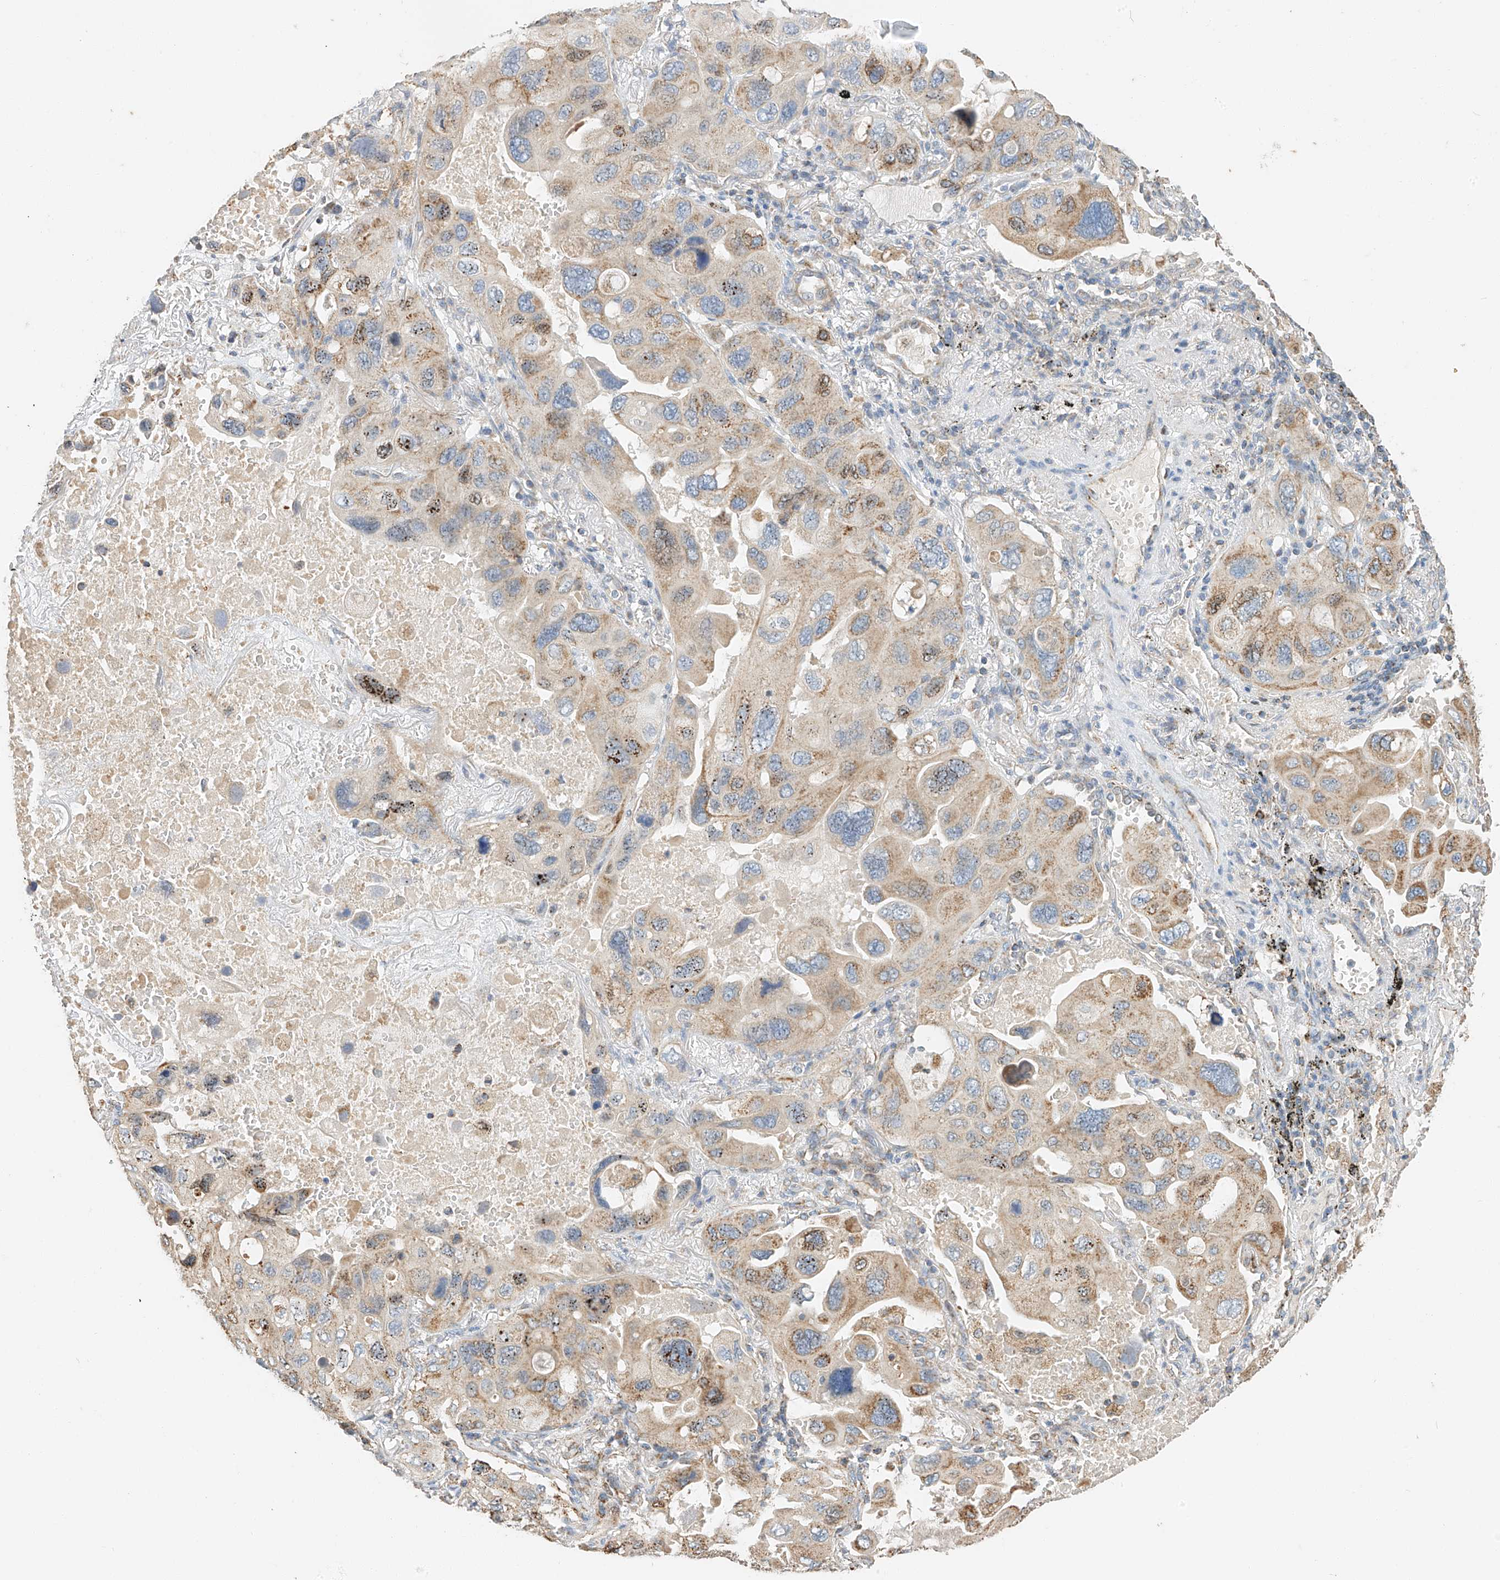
{"staining": {"intensity": "weak", "quantity": ">75%", "location": "cytoplasmic/membranous,nuclear"}, "tissue": "lung cancer", "cell_type": "Tumor cells", "image_type": "cancer", "snomed": [{"axis": "morphology", "description": "Squamous cell carcinoma, NOS"}, {"axis": "topography", "description": "Lung"}], "caption": "IHC (DAB (3,3'-diaminobenzidine)) staining of human lung cancer (squamous cell carcinoma) exhibits weak cytoplasmic/membranous and nuclear protein expression in approximately >75% of tumor cells. (DAB (3,3'-diaminobenzidine) = brown stain, brightfield microscopy at high magnification).", "gene": "YIPF7", "patient": {"sex": "female", "age": 73}}